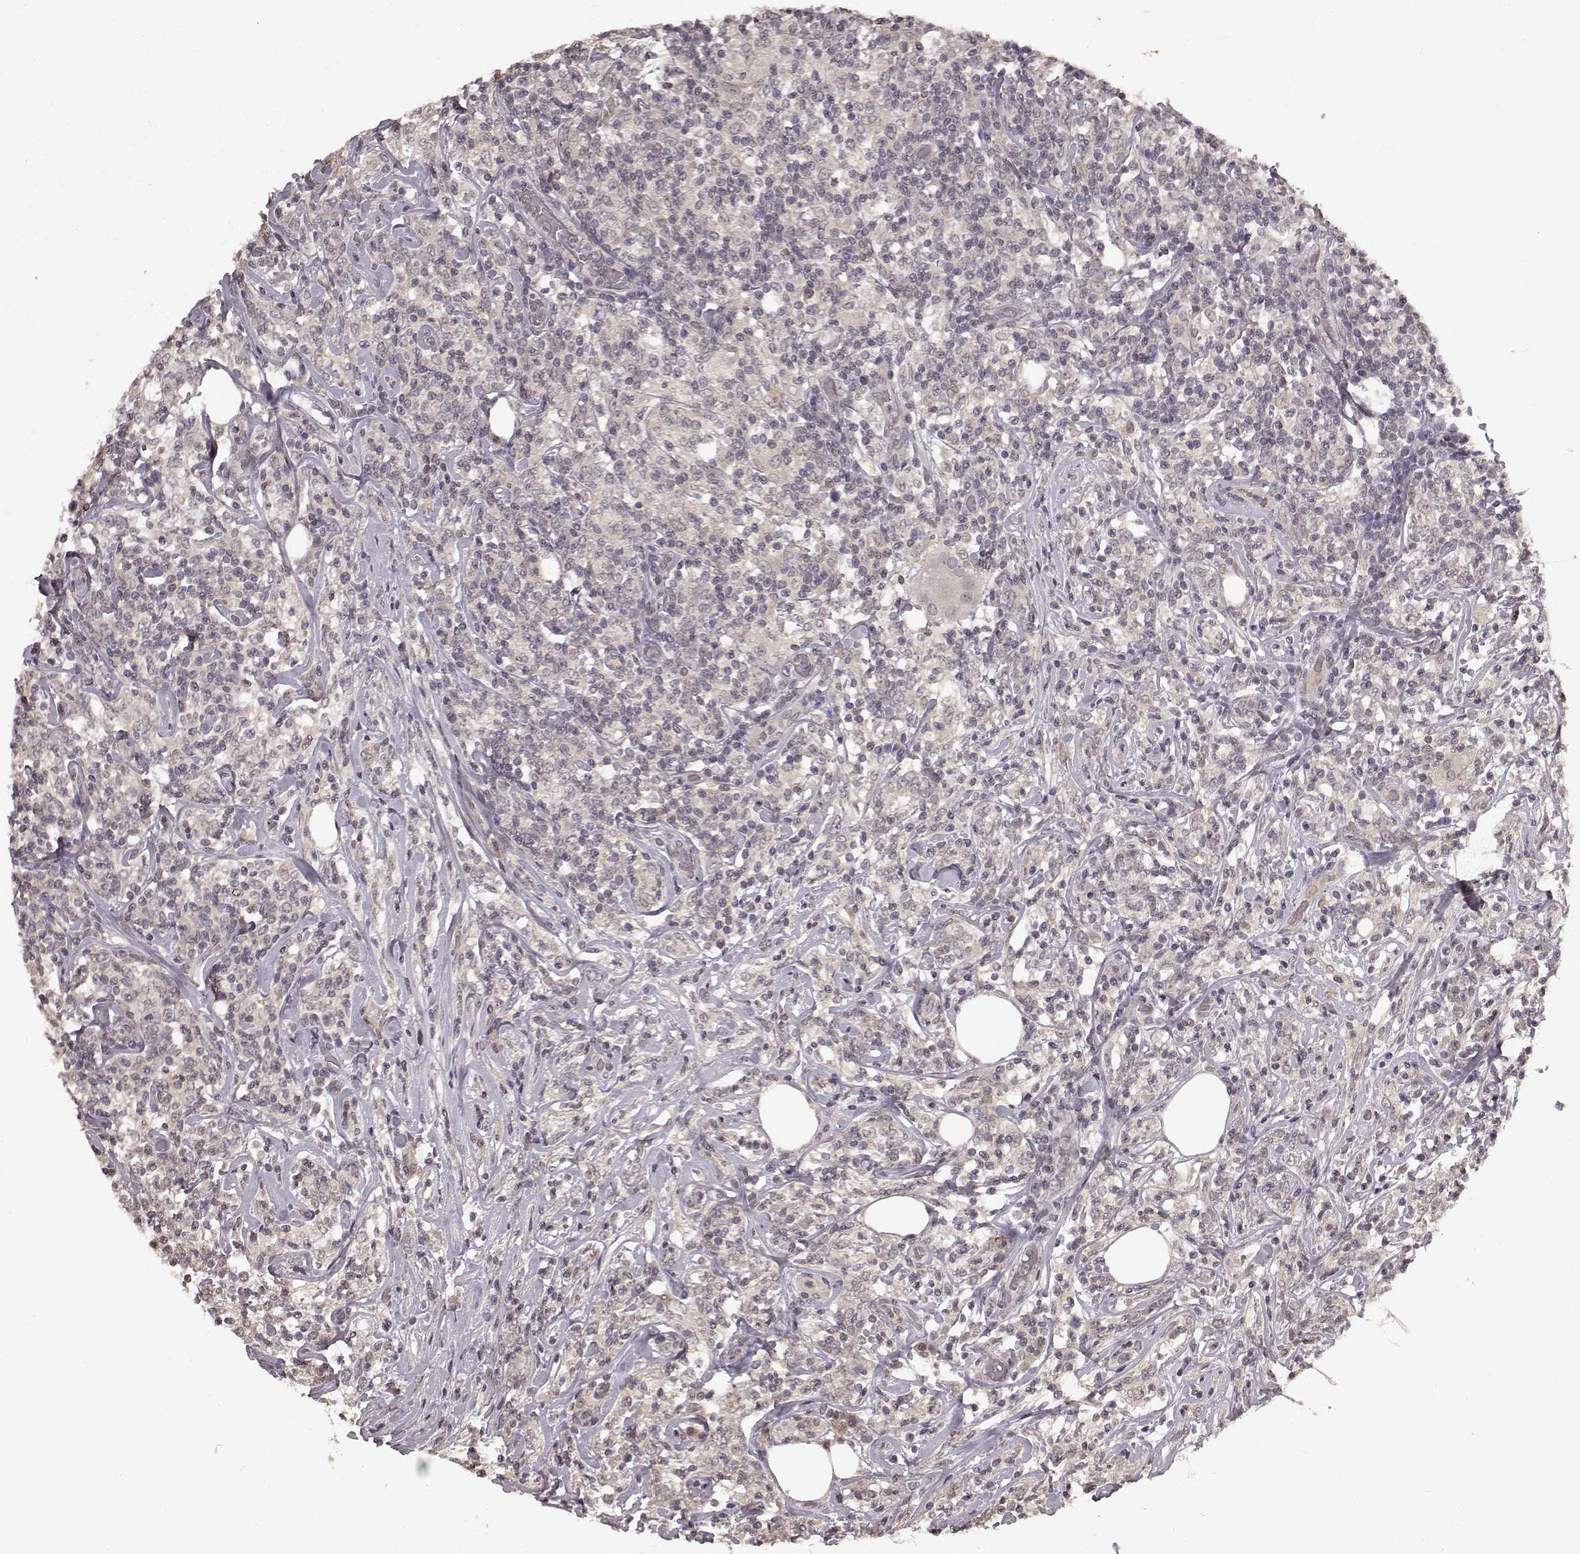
{"staining": {"intensity": "negative", "quantity": "none", "location": "none"}, "tissue": "lymphoma", "cell_type": "Tumor cells", "image_type": "cancer", "snomed": [{"axis": "morphology", "description": "Malignant lymphoma, non-Hodgkin's type, High grade"}, {"axis": "topography", "description": "Lymph node"}], "caption": "Protein analysis of lymphoma demonstrates no significant expression in tumor cells.", "gene": "NTRK2", "patient": {"sex": "female", "age": 84}}